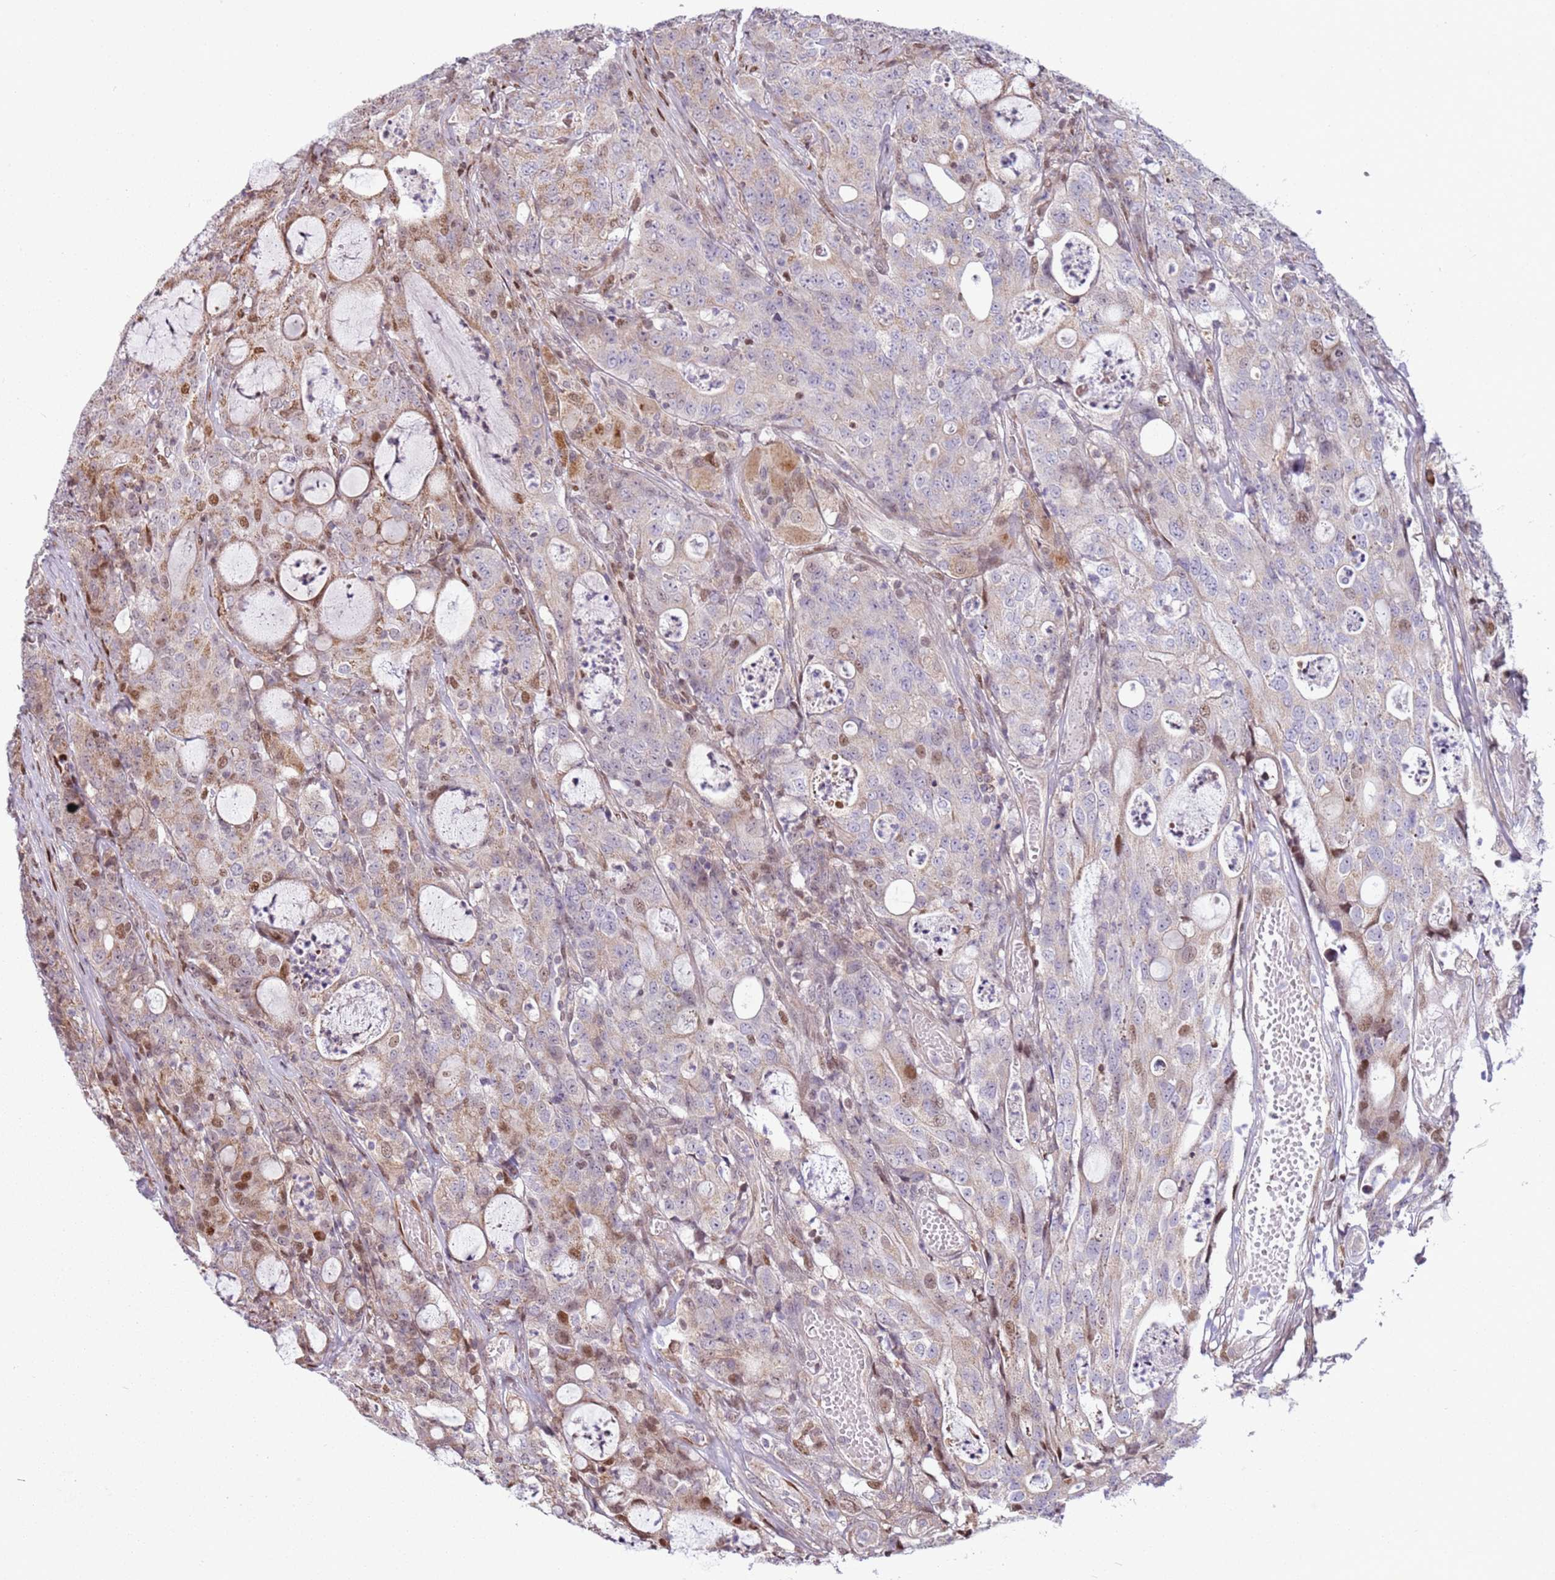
{"staining": {"intensity": "moderate", "quantity": "<25%", "location": "nuclear"}, "tissue": "colorectal cancer", "cell_type": "Tumor cells", "image_type": "cancer", "snomed": [{"axis": "morphology", "description": "Adenocarcinoma, NOS"}, {"axis": "topography", "description": "Colon"}], "caption": "Colorectal cancer (adenocarcinoma) stained with immunohistochemistry (IHC) exhibits moderate nuclear positivity in about <25% of tumor cells.", "gene": "PCTP", "patient": {"sex": "male", "age": 83}}